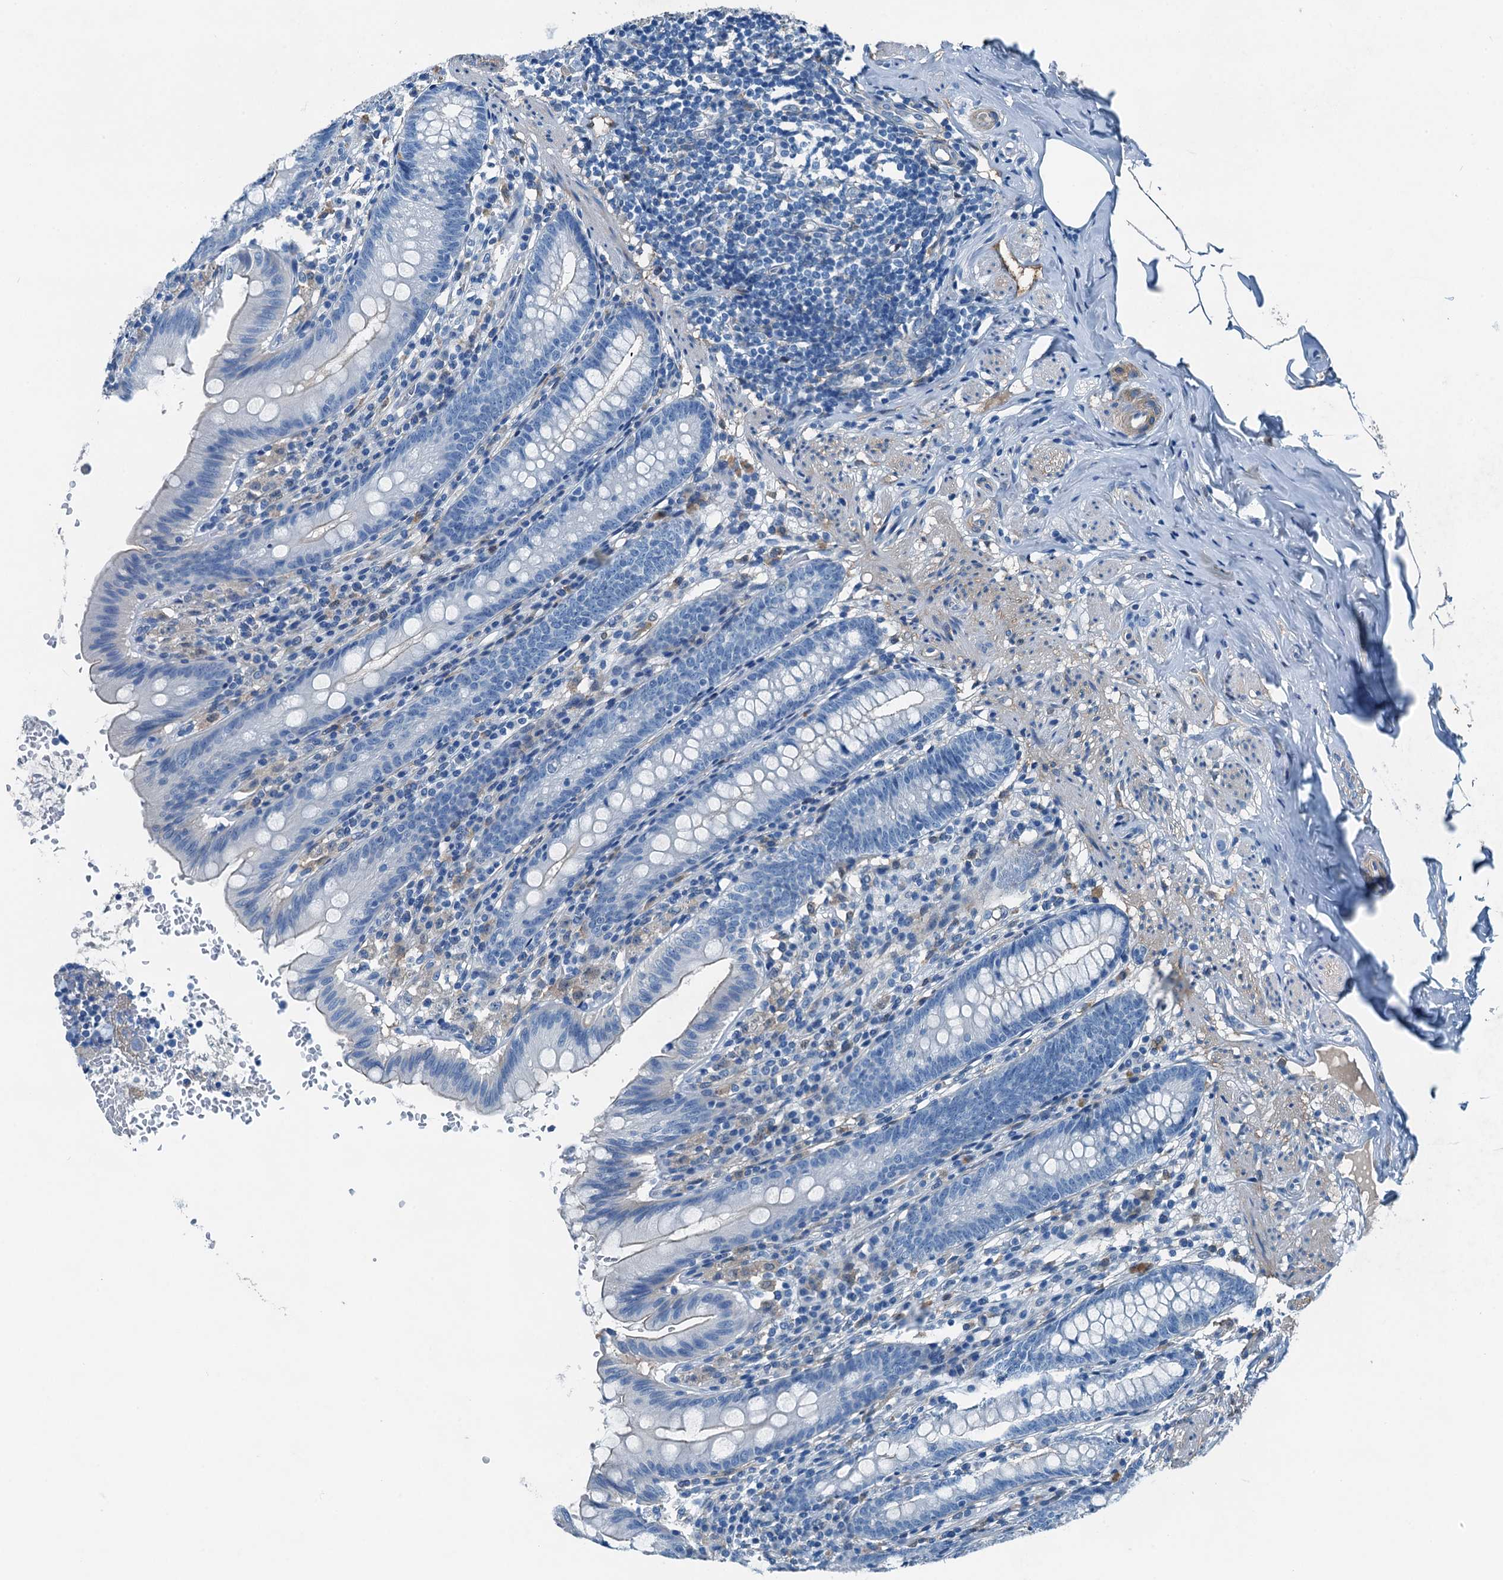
{"staining": {"intensity": "negative", "quantity": "none", "location": "none"}, "tissue": "appendix", "cell_type": "Glandular cells", "image_type": "normal", "snomed": [{"axis": "morphology", "description": "Normal tissue, NOS"}, {"axis": "topography", "description": "Appendix"}], "caption": "The photomicrograph reveals no significant expression in glandular cells of appendix.", "gene": "RAB3IL1", "patient": {"sex": "male", "age": 55}}